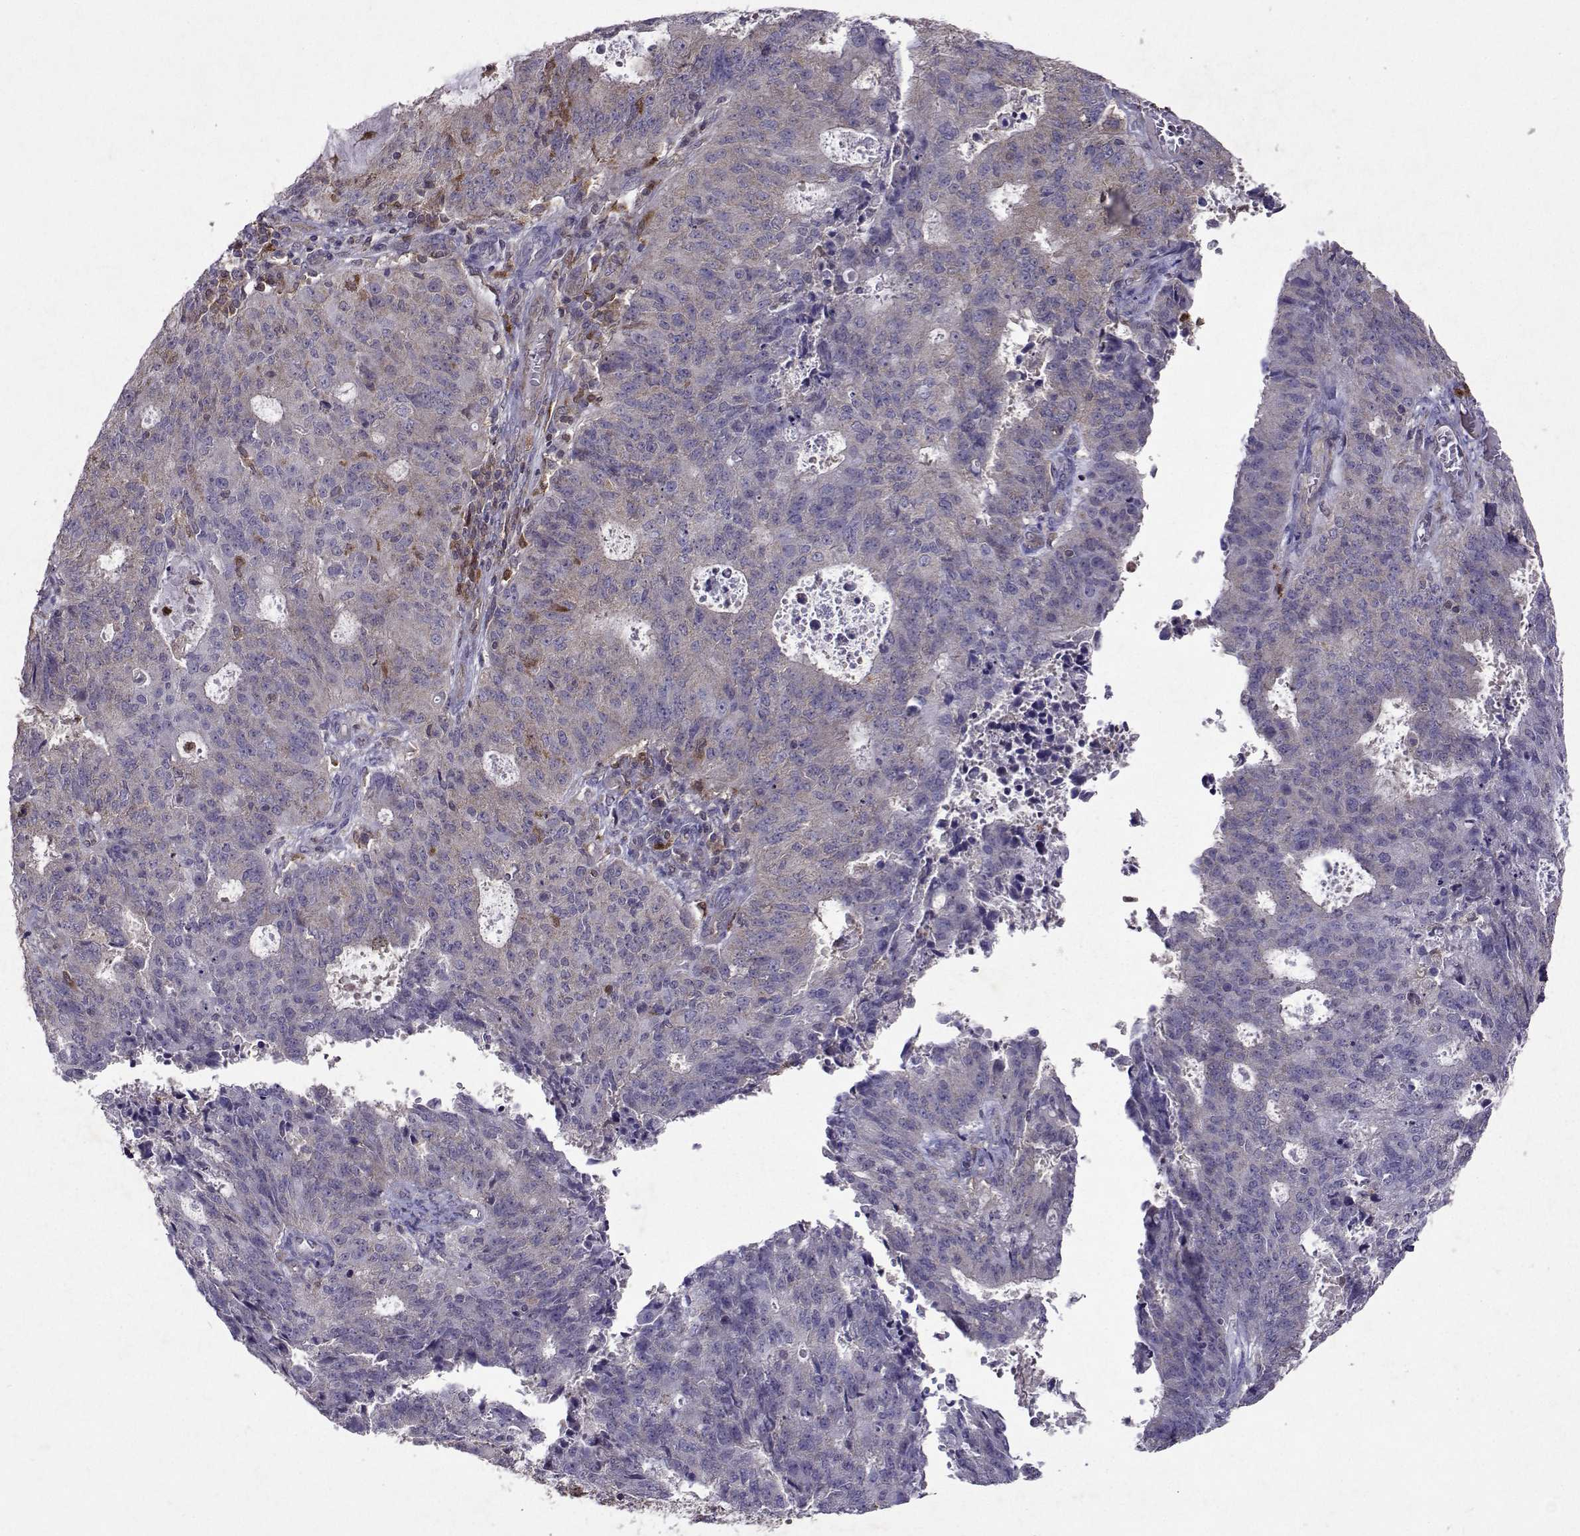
{"staining": {"intensity": "weak", "quantity": "25%-75%", "location": "cytoplasmic/membranous"}, "tissue": "endometrial cancer", "cell_type": "Tumor cells", "image_type": "cancer", "snomed": [{"axis": "morphology", "description": "Adenocarcinoma, NOS"}, {"axis": "topography", "description": "Endometrium"}], "caption": "DAB immunohistochemical staining of endometrial adenocarcinoma demonstrates weak cytoplasmic/membranous protein positivity in approximately 25%-75% of tumor cells.", "gene": "APAF1", "patient": {"sex": "female", "age": 82}}